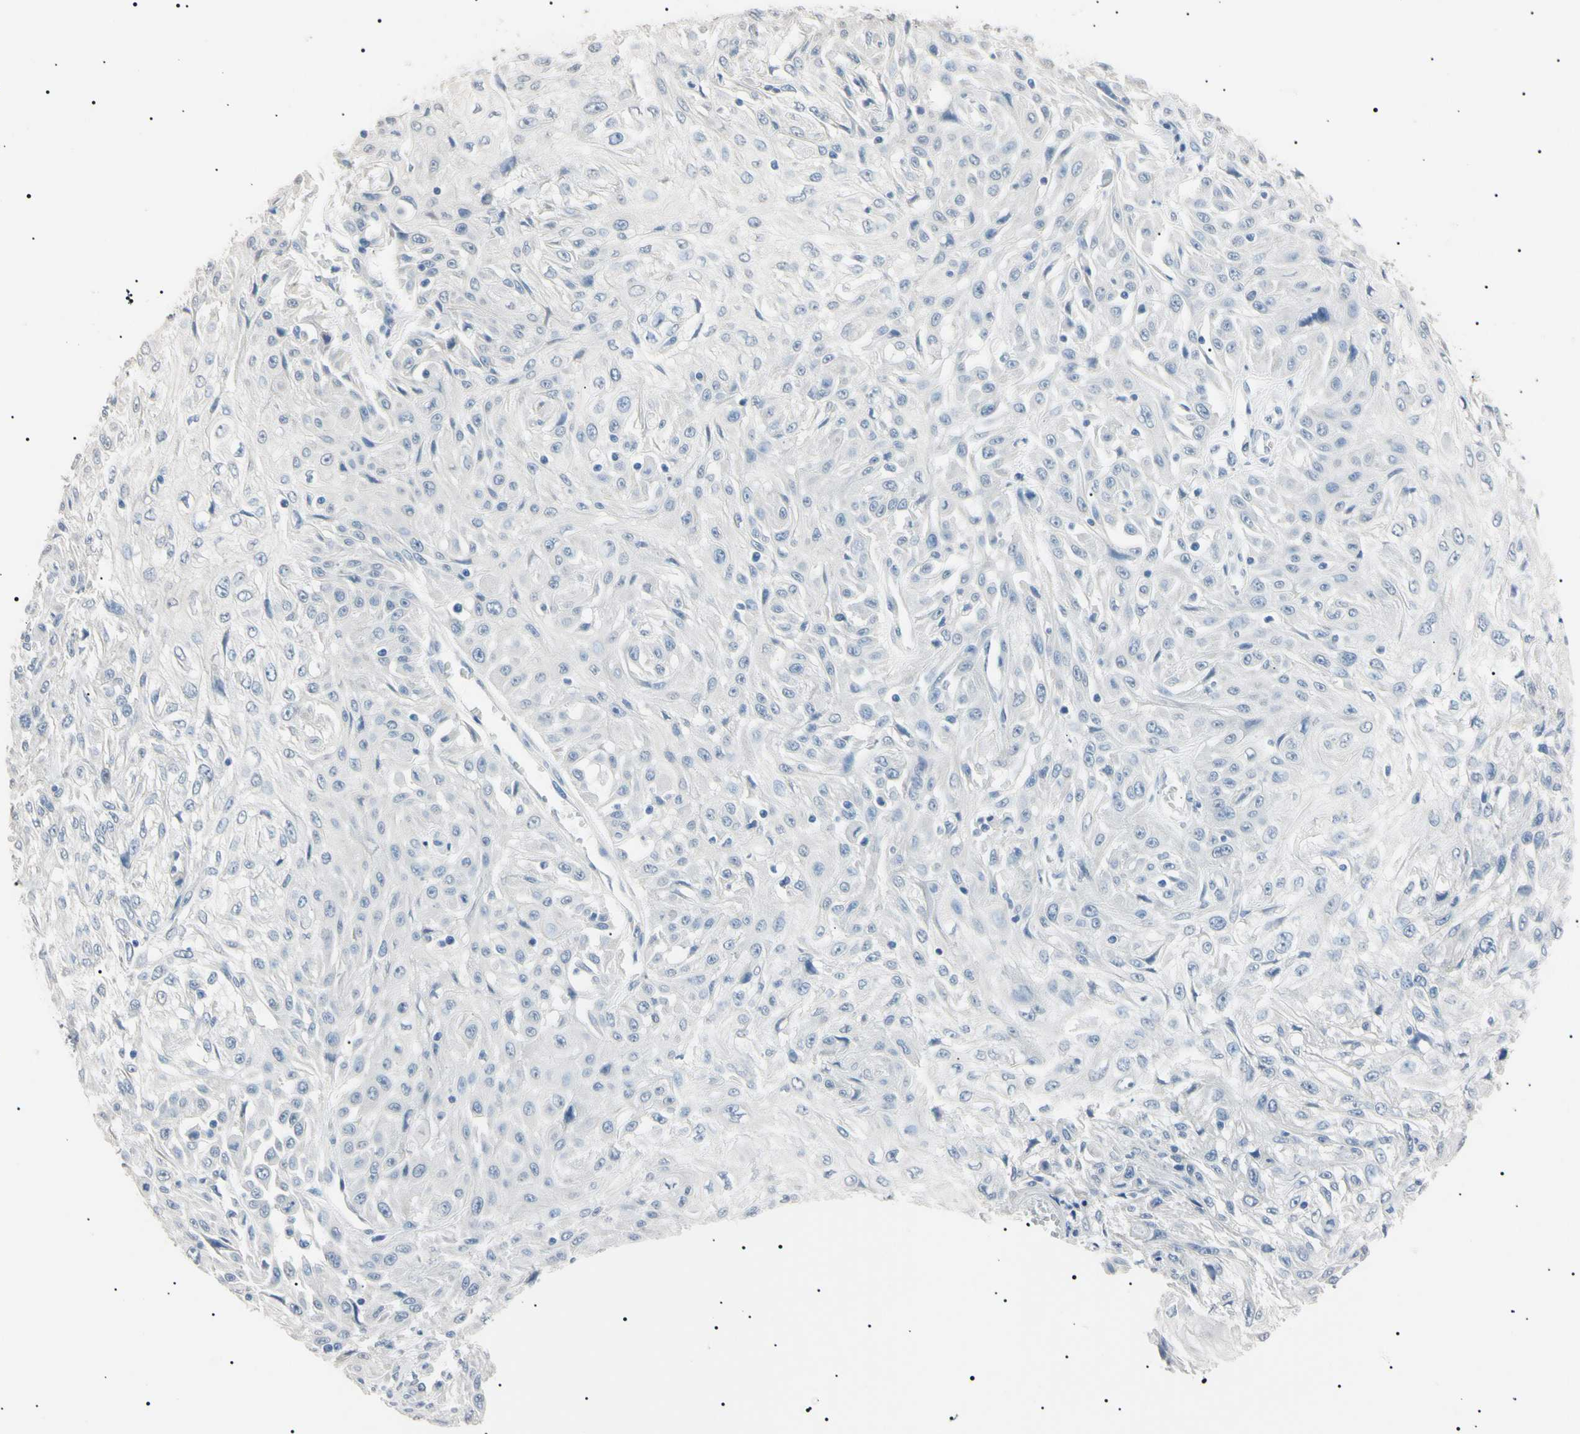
{"staining": {"intensity": "negative", "quantity": "none", "location": "none"}, "tissue": "skin cancer", "cell_type": "Tumor cells", "image_type": "cancer", "snomed": [{"axis": "morphology", "description": "Squamous cell carcinoma, NOS"}, {"axis": "morphology", "description": "Squamous cell carcinoma, metastatic, NOS"}, {"axis": "topography", "description": "Skin"}, {"axis": "topography", "description": "Lymph node"}], "caption": "Image shows no protein staining in tumor cells of metastatic squamous cell carcinoma (skin) tissue.", "gene": "CGB3", "patient": {"sex": "male", "age": 75}}